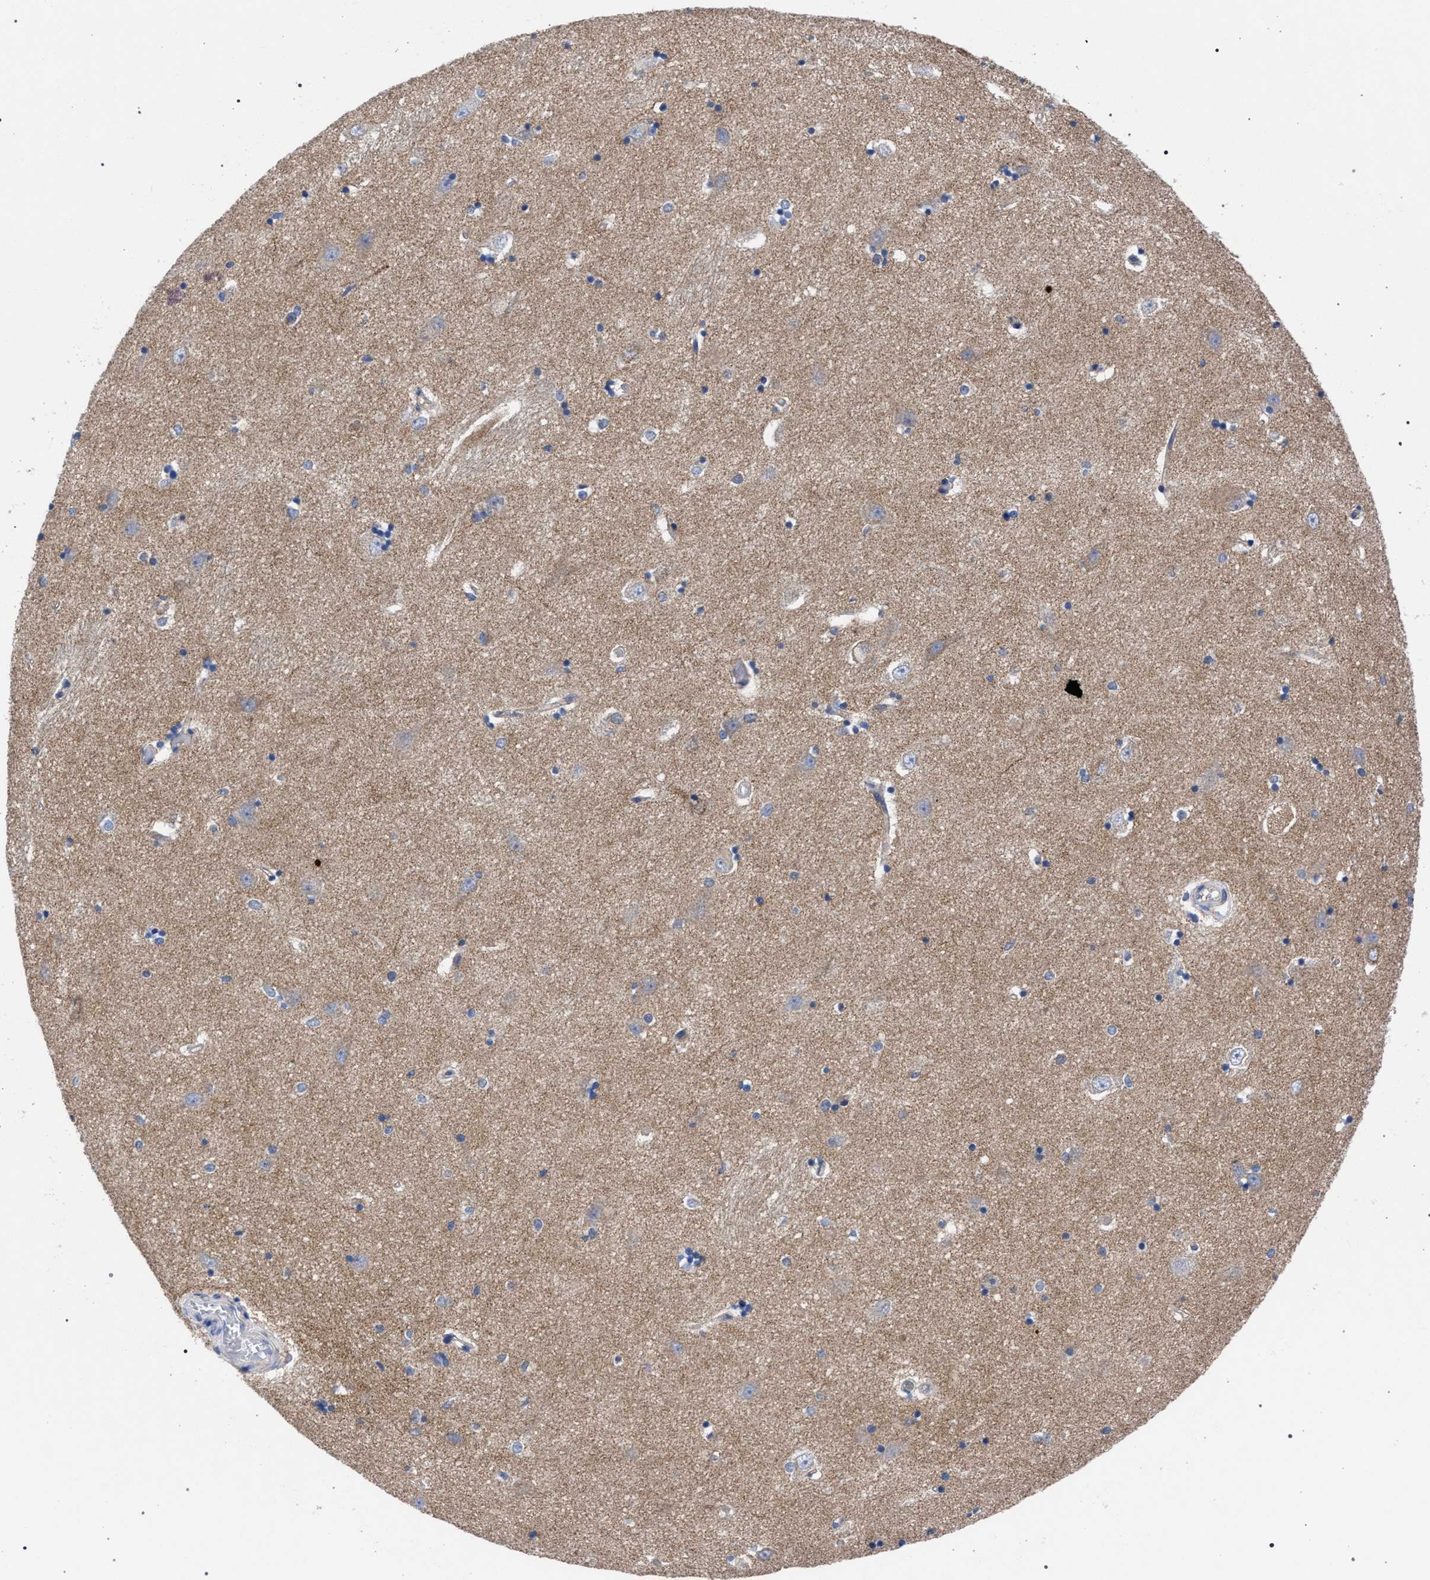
{"staining": {"intensity": "weak", "quantity": "<25%", "location": "cytoplasmic/membranous"}, "tissue": "hippocampus", "cell_type": "Glial cells", "image_type": "normal", "snomed": [{"axis": "morphology", "description": "Normal tissue, NOS"}, {"axis": "topography", "description": "Hippocampus"}], "caption": "DAB (3,3'-diaminobenzidine) immunohistochemical staining of normal hippocampus displays no significant staining in glial cells. (DAB immunohistochemistry (IHC), high magnification).", "gene": "GMPR", "patient": {"sex": "male", "age": 45}}